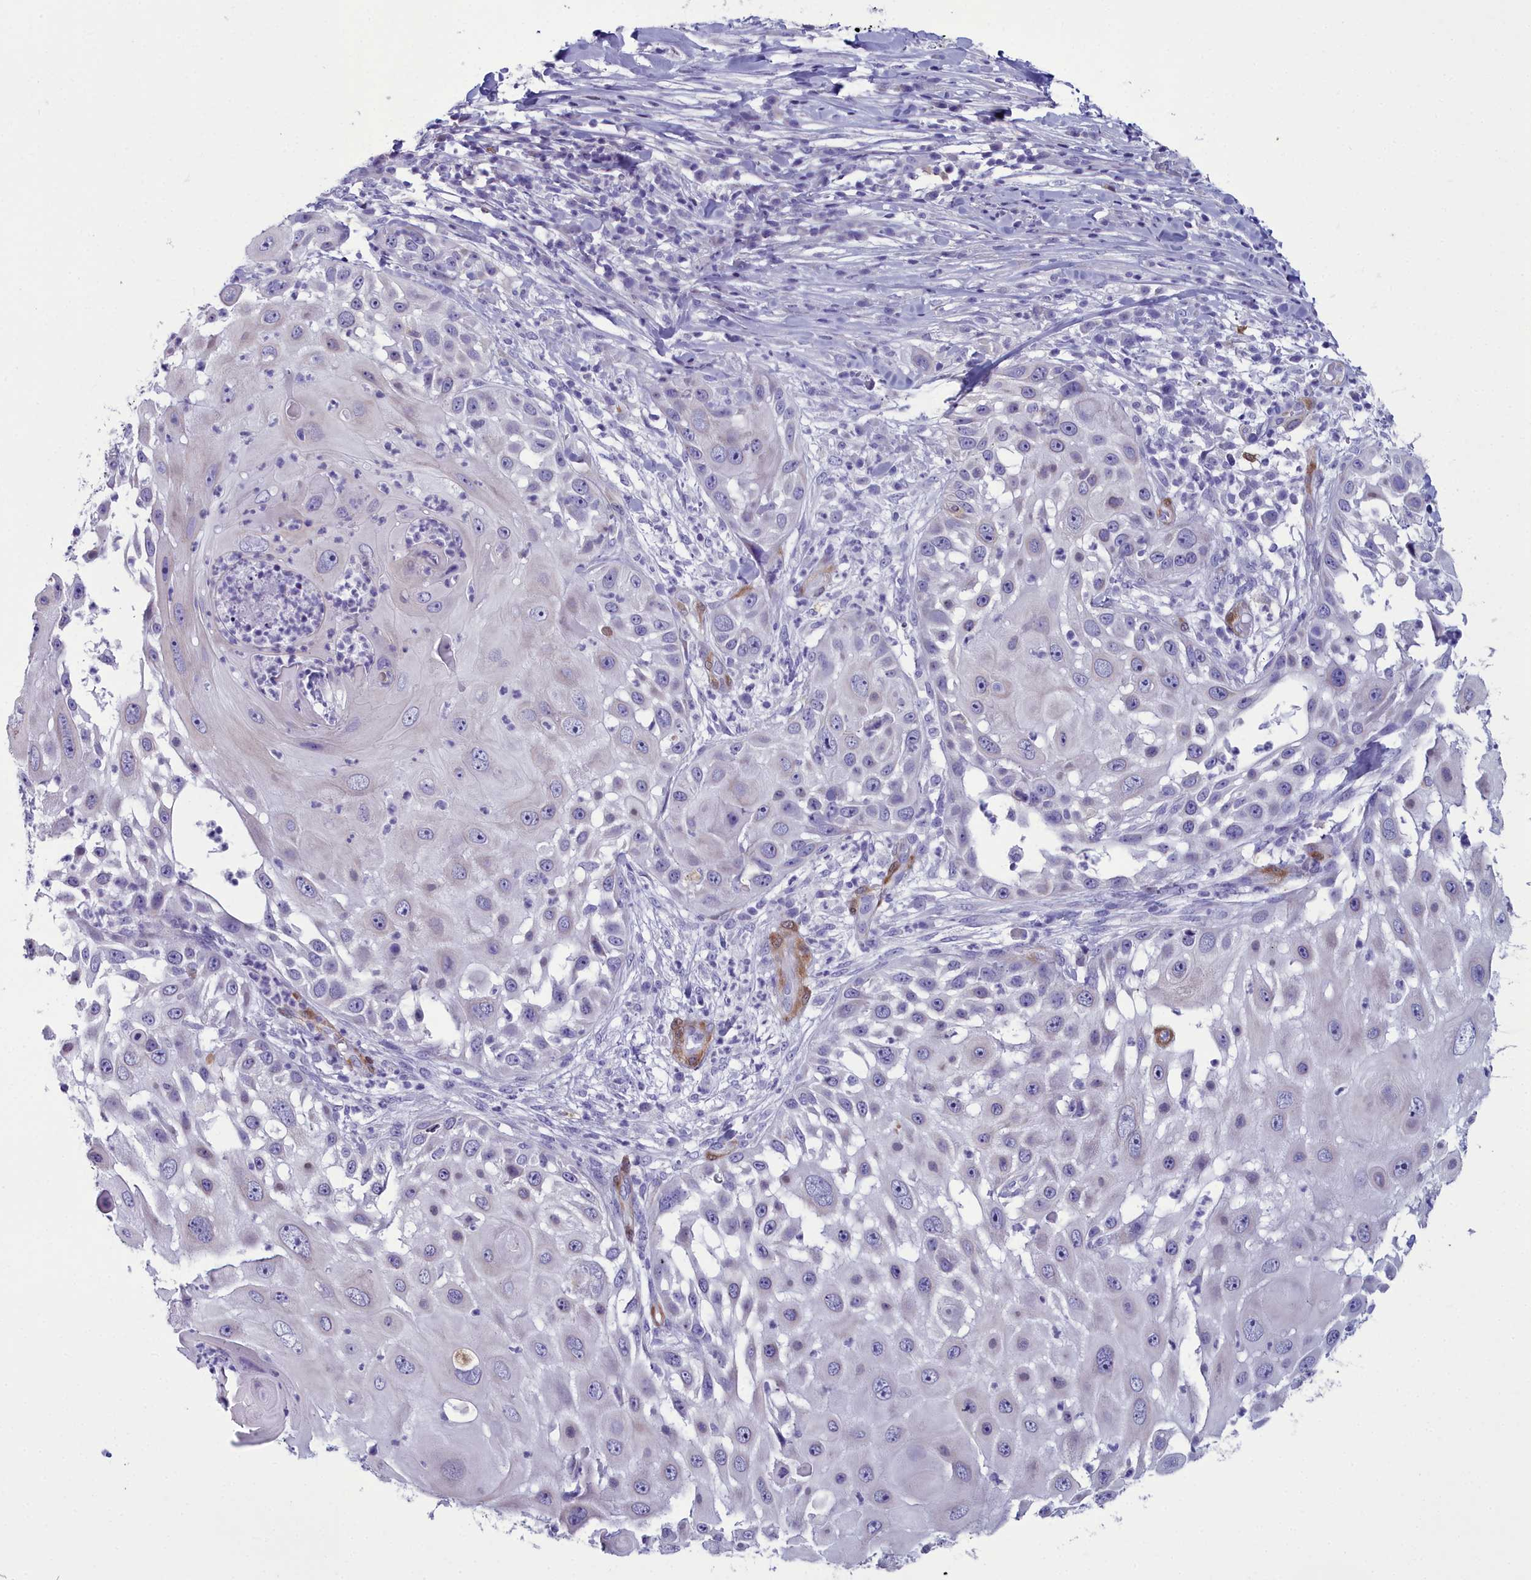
{"staining": {"intensity": "negative", "quantity": "none", "location": "none"}, "tissue": "skin cancer", "cell_type": "Tumor cells", "image_type": "cancer", "snomed": [{"axis": "morphology", "description": "Squamous cell carcinoma, NOS"}, {"axis": "topography", "description": "Skin"}], "caption": "An immunohistochemistry histopathology image of skin cancer is shown. There is no staining in tumor cells of skin cancer. (Stains: DAB immunohistochemistry (IHC) with hematoxylin counter stain, Microscopy: brightfield microscopy at high magnification).", "gene": "PPP1R14A", "patient": {"sex": "female", "age": 44}}